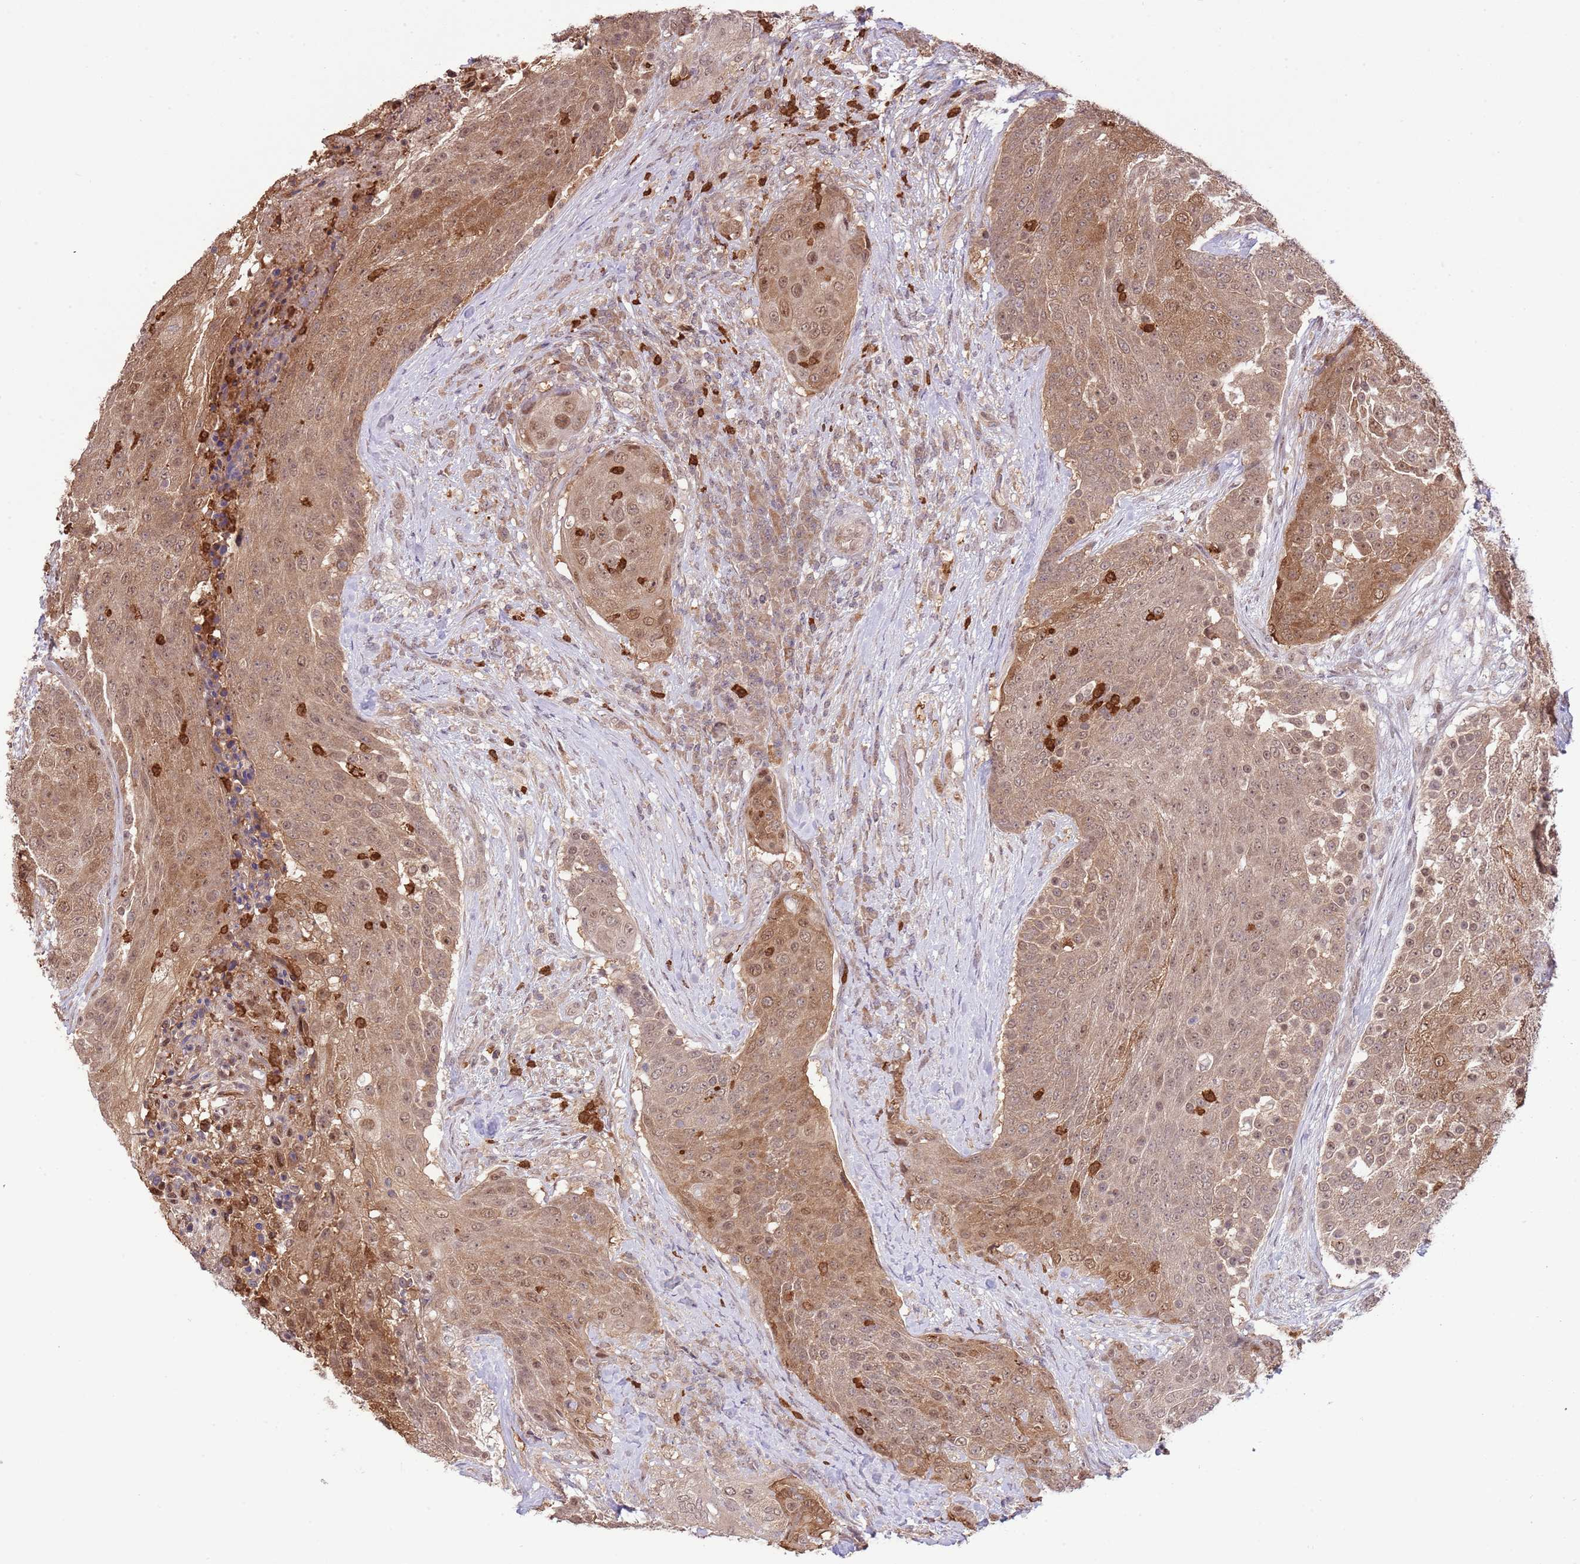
{"staining": {"intensity": "moderate", "quantity": ">75%", "location": "cytoplasmic/membranous,nuclear"}, "tissue": "urothelial cancer", "cell_type": "Tumor cells", "image_type": "cancer", "snomed": [{"axis": "morphology", "description": "Urothelial carcinoma, High grade"}, {"axis": "topography", "description": "Urinary bladder"}], "caption": "Urothelial cancer tissue shows moderate cytoplasmic/membranous and nuclear positivity in approximately >75% of tumor cells, visualized by immunohistochemistry.", "gene": "AMIGO1", "patient": {"sex": "female", "age": 63}}